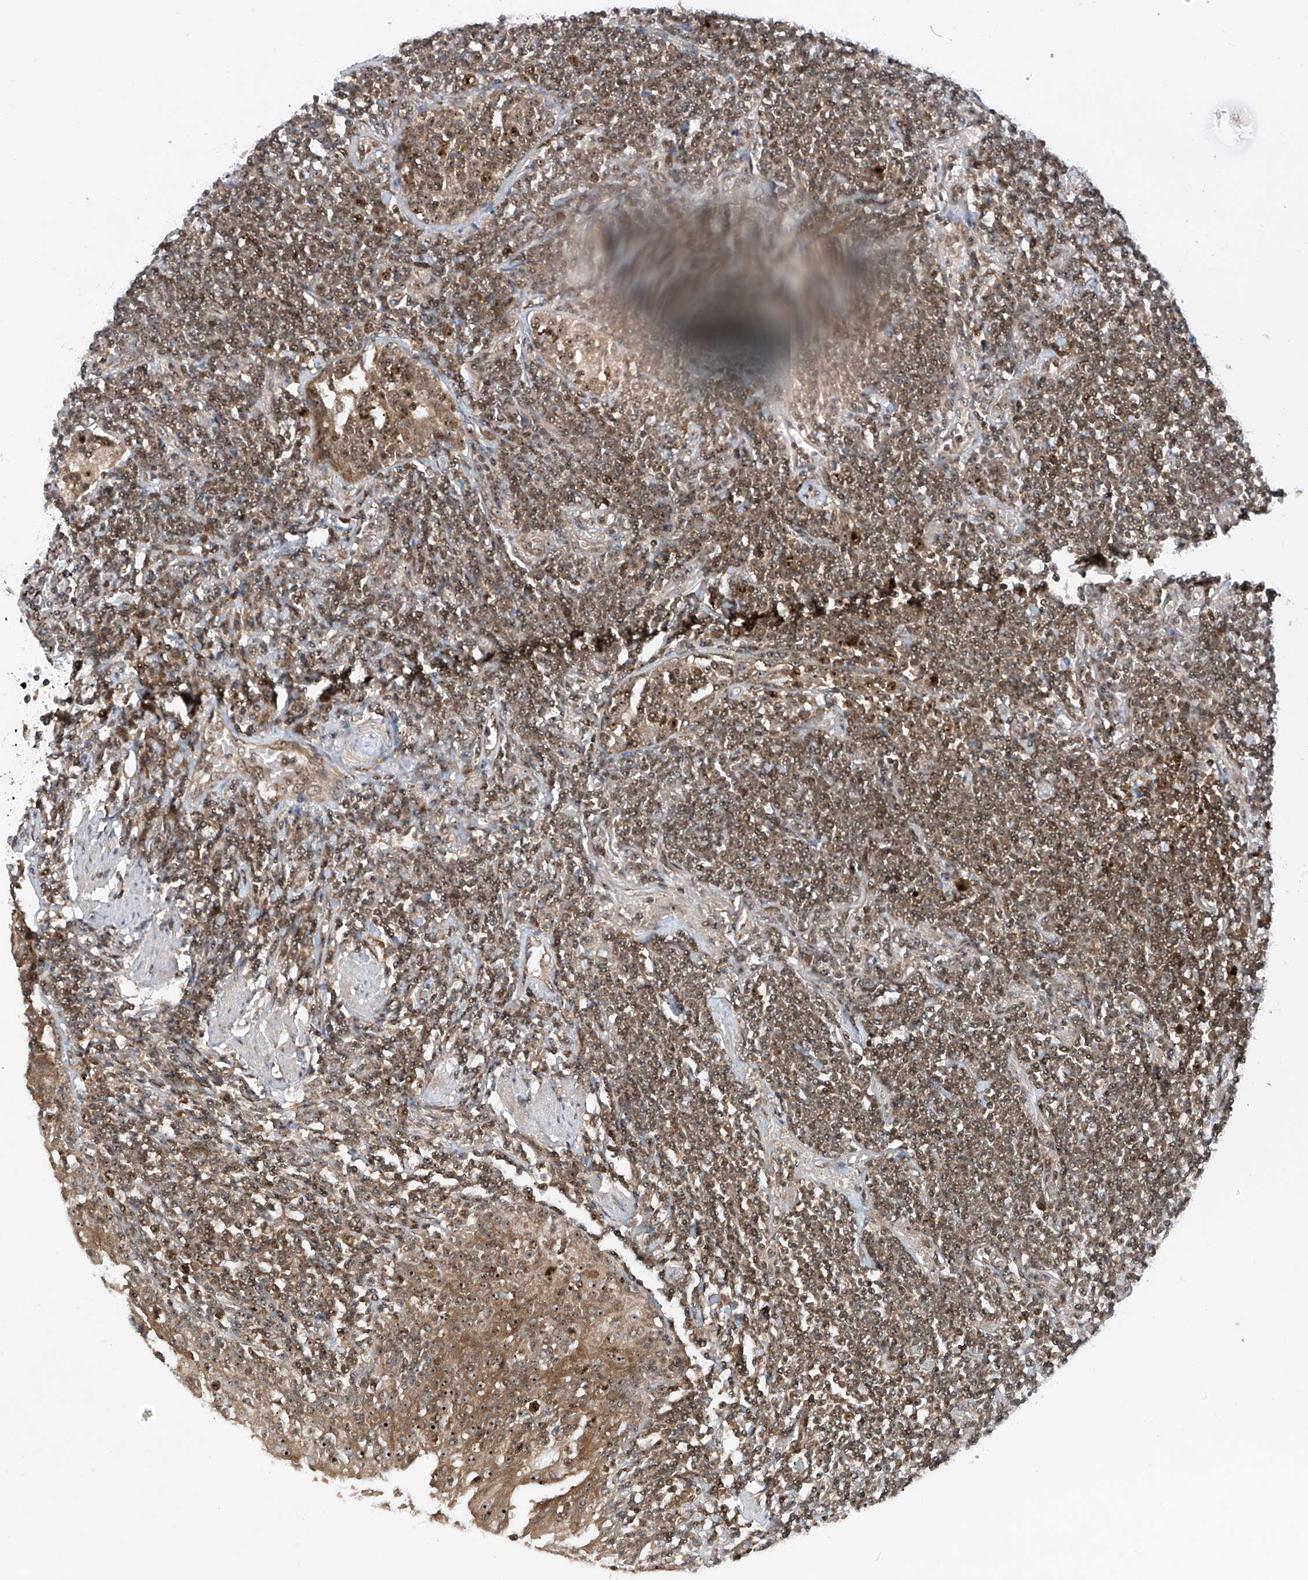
{"staining": {"intensity": "moderate", "quantity": ">75%", "location": "cytoplasmic/membranous,nuclear"}, "tissue": "lymphoma", "cell_type": "Tumor cells", "image_type": "cancer", "snomed": [{"axis": "morphology", "description": "Malignant lymphoma, non-Hodgkin's type, Low grade"}, {"axis": "topography", "description": "Lung"}], "caption": "Approximately >75% of tumor cells in lymphoma demonstrate moderate cytoplasmic/membranous and nuclear protein positivity as visualized by brown immunohistochemical staining.", "gene": "C1orf131", "patient": {"sex": "female", "age": 71}}